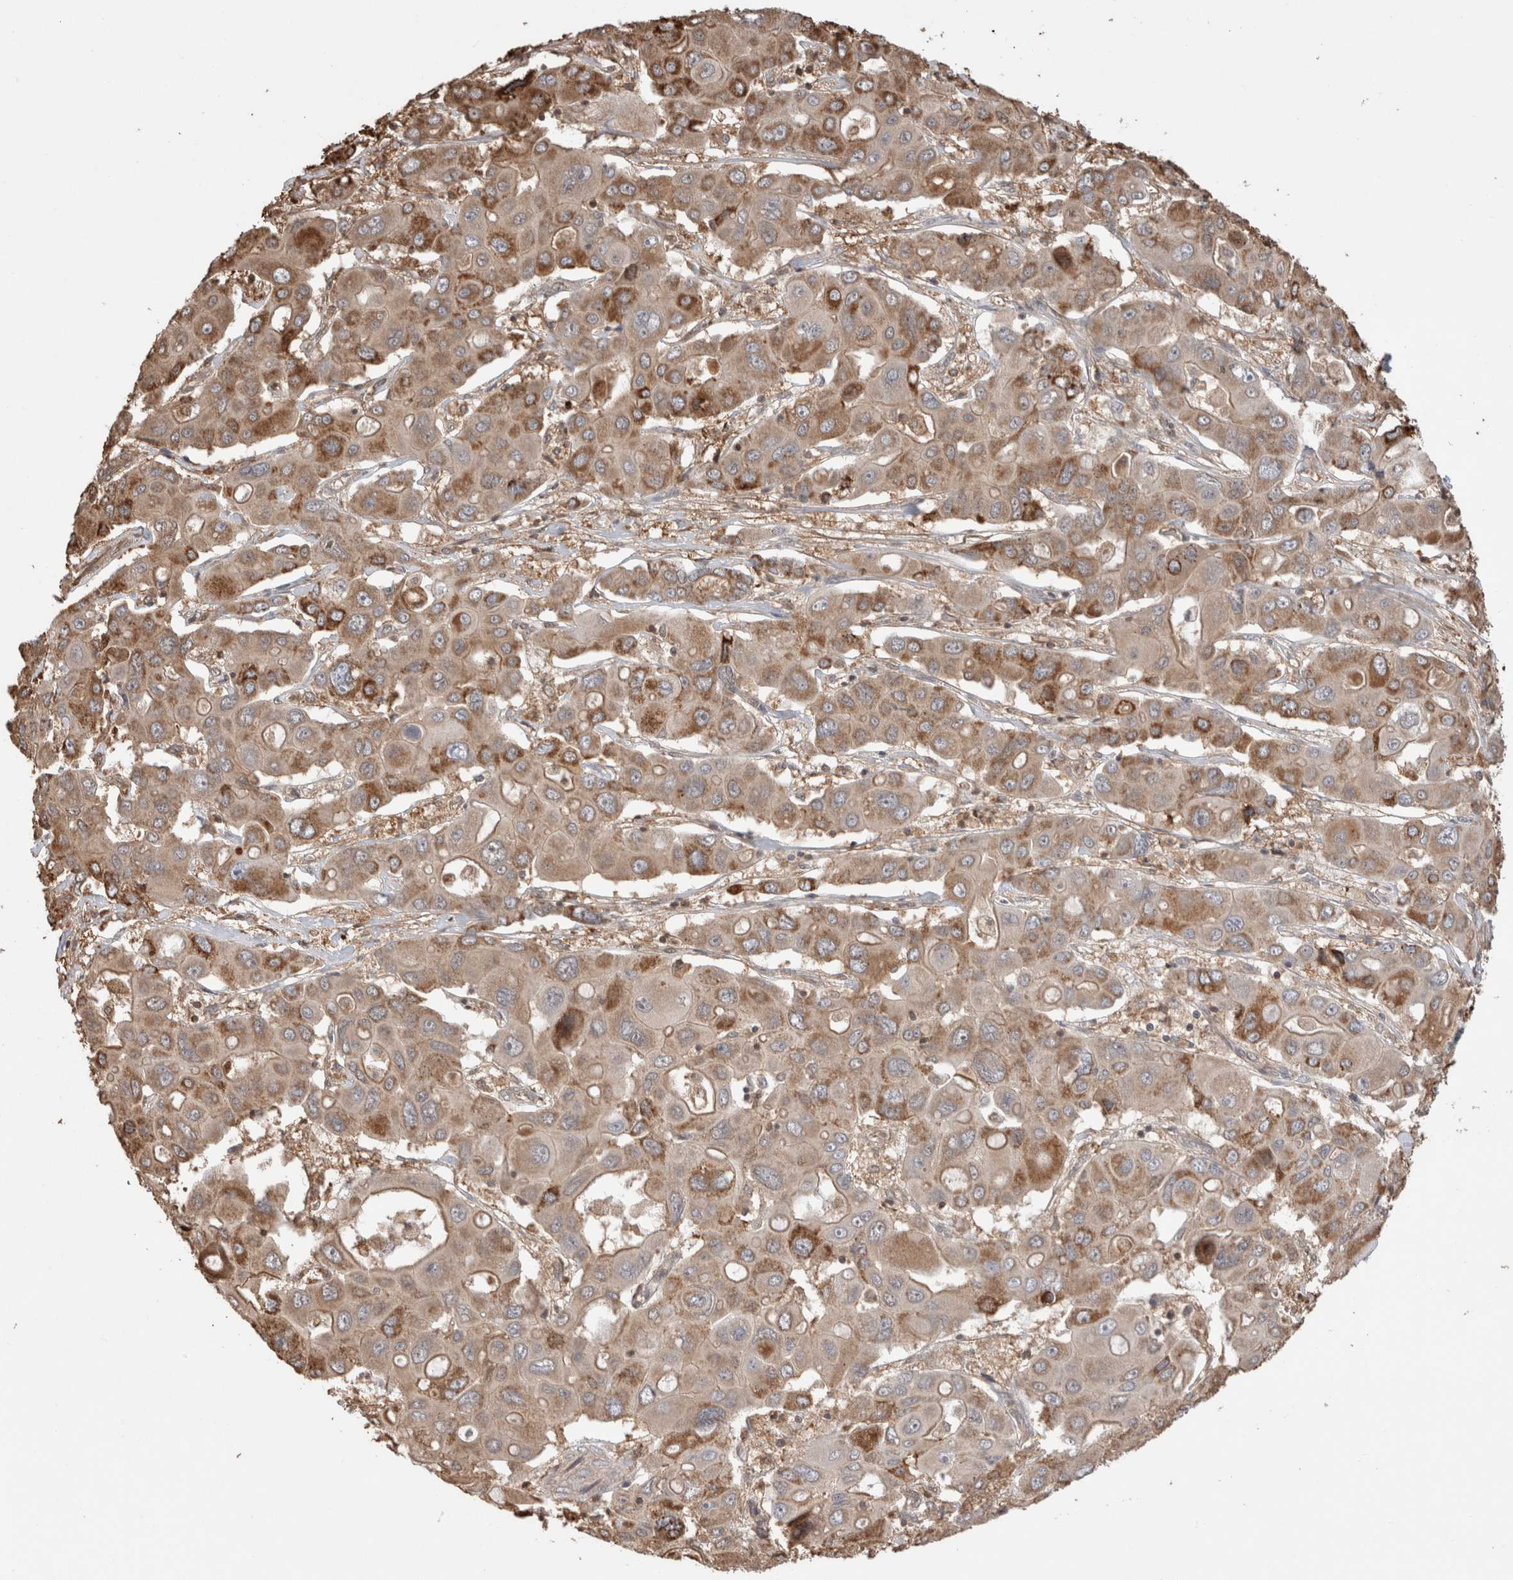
{"staining": {"intensity": "moderate", "quantity": ">75%", "location": "cytoplasmic/membranous"}, "tissue": "liver cancer", "cell_type": "Tumor cells", "image_type": "cancer", "snomed": [{"axis": "morphology", "description": "Cholangiocarcinoma"}, {"axis": "topography", "description": "Liver"}], "caption": "IHC (DAB) staining of human cholangiocarcinoma (liver) displays moderate cytoplasmic/membranous protein expression in about >75% of tumor cells. (Brightfield microscopy of DAB IHC at high magnification).", "gene": "TRIM5", "patient": {"sex": "male", "age": 67}}